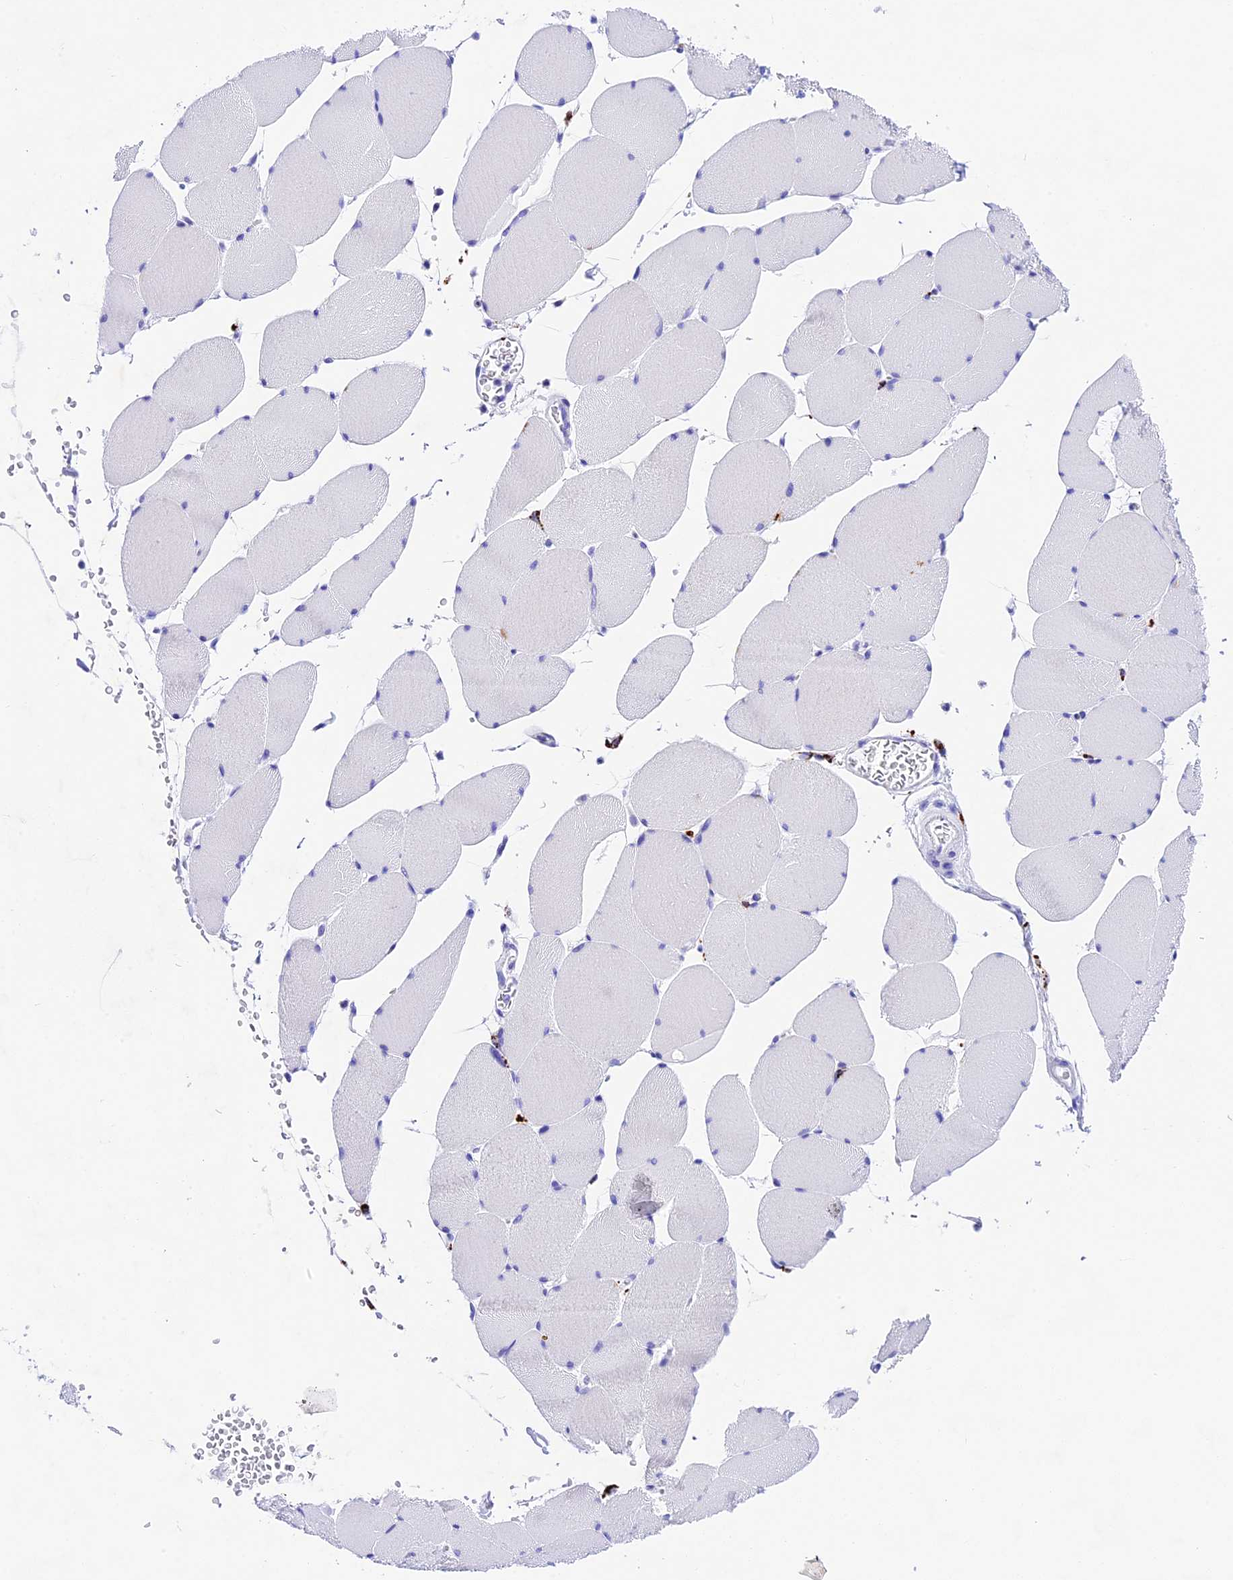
{"staining": {"intensity": "negative", "quantity": "none", "location": "none"}, "tissue": "skeletal muscle", "cell_type": "Myocytes", "image_type": "normal", "snomed": [{"axis": "morphology", "description": "Normal tissue, NOS"}, {"axis": "topography", "description": "Skeletal muscle"}, {"axis": "topography", "description": "Head-Neck"}], "caption": "There is no significant expression in myocytes of skeletal muscle. (Brightfield microscopy of DAB IHC at high magnification).", "gene": "PSG11", "patient": {"sex": "male", "age": 66}}